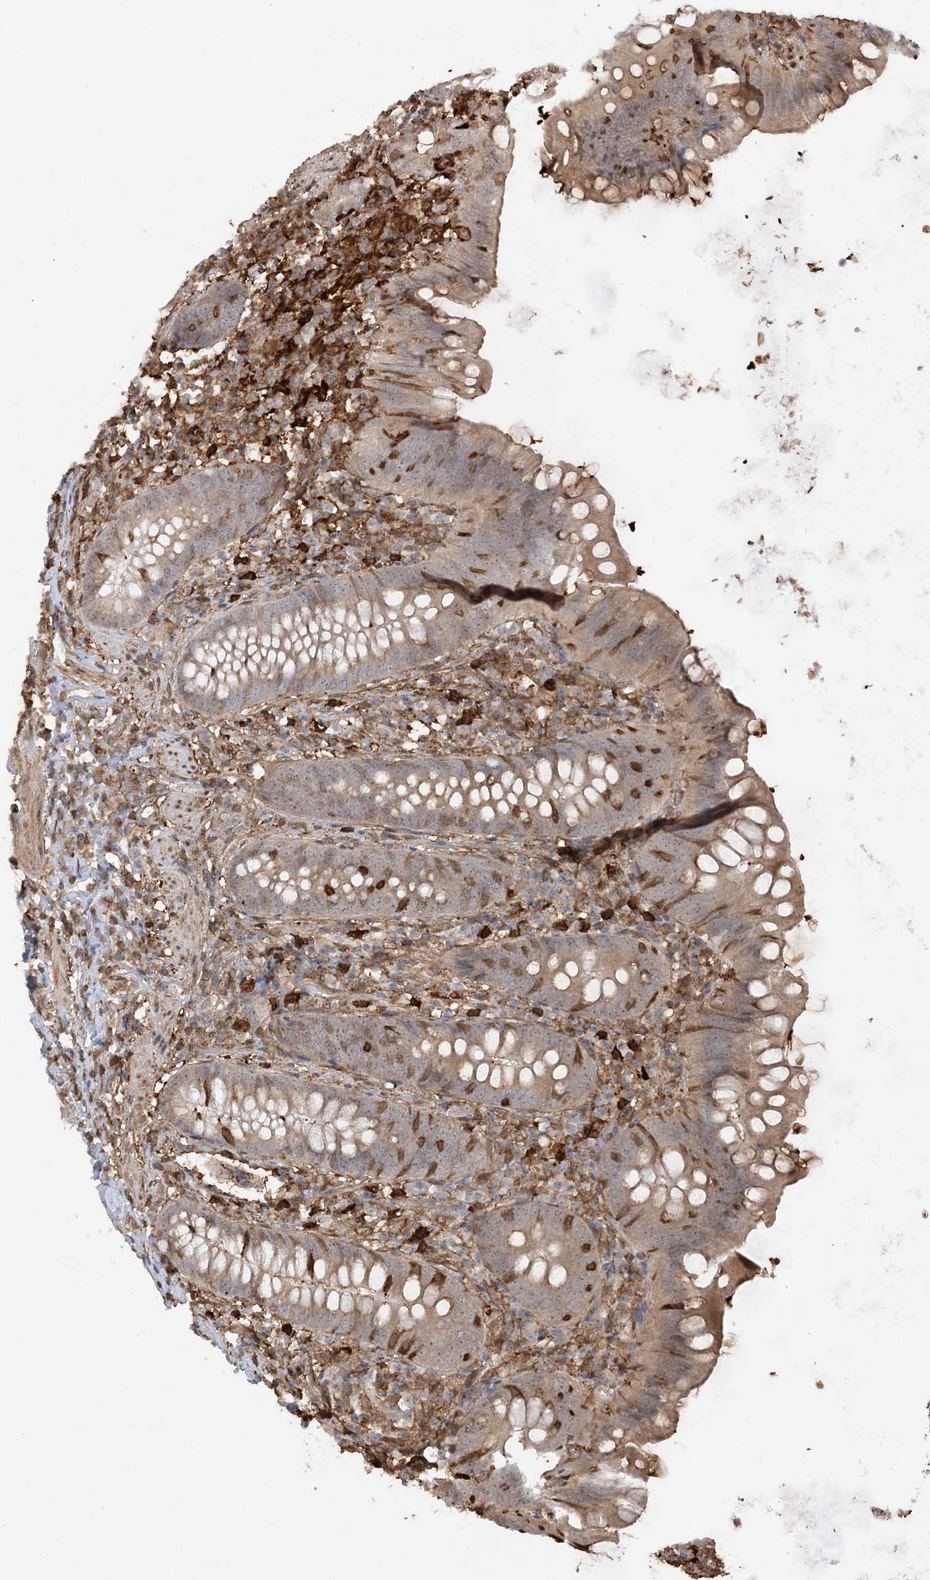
{"staining": {"intensity": "moderate", "quantity": "25%-75%", "location": "cytoplasmic/membranous"}, "tissue": "appendix", "cell_type": "Glandular cells", "image_type": "normal", "snomed": [{"axis": "morphology", "description": "Normal tissue, NOS"}, {"axis": "topography", "description": "Appendix"}], "caption": "Brown immunohistochemical staining in normal appendix displays moderate cytoplasmic/membranous positivity in about 25%-75% of glandular cells. (brown staining indicates protein expression, while blue staining denotes nuclei).", "gene": "PHACTR2", "patient": {"sex": "female", "age": 62}}